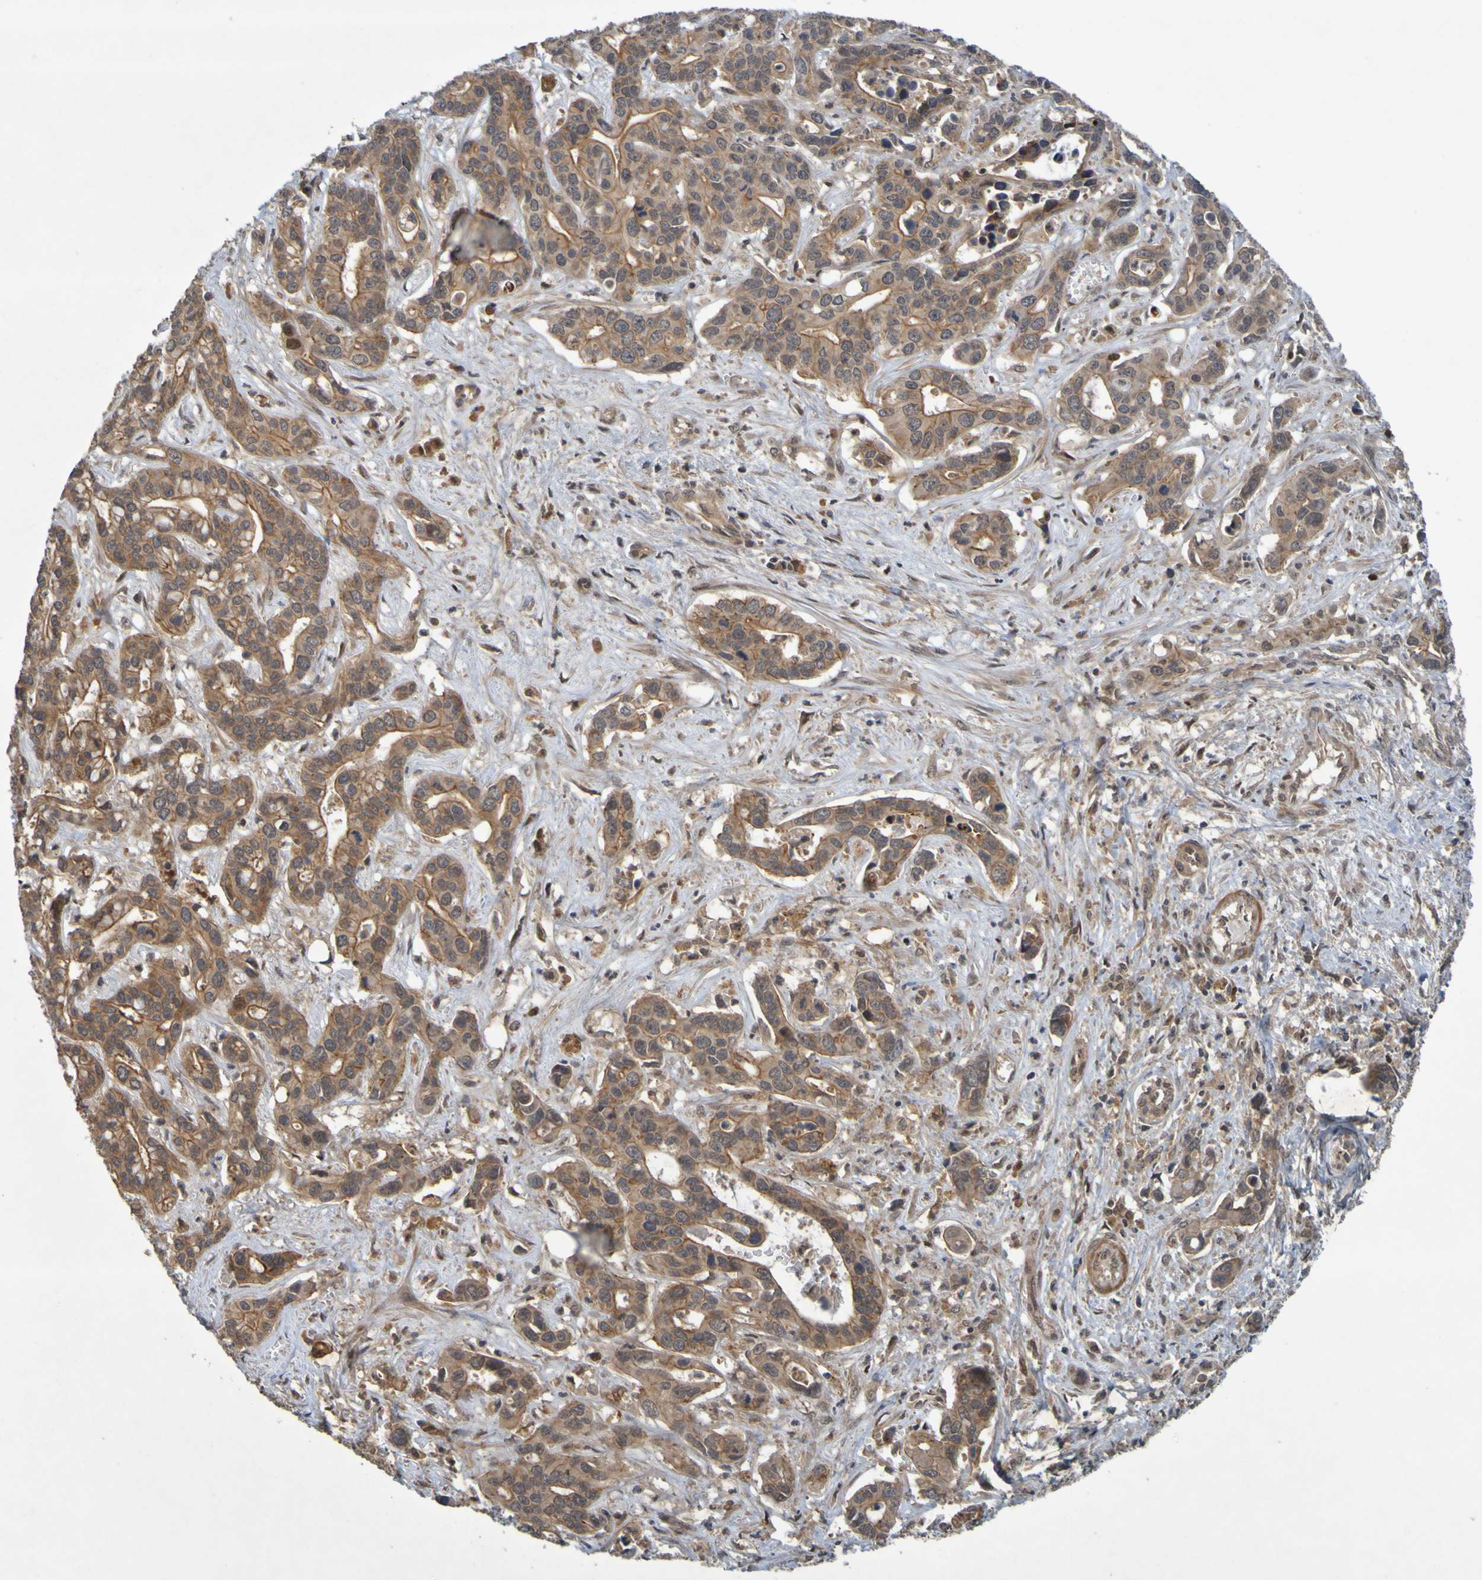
{"staining": {"intensity": "moderate", "quantity": ">75%", "location": "cytoplasmic/membranous"}, "tissue": "liver cancer", "cell_type": "Tumor cells", "image_type": "cancer", "snomed": [{"axis": "morphology", "description": "Cholangiocarcinoma"}, {"axis": "topography", "description": "Liver"}], "caption": "IHC histopathology image of neoplastic tissue: human cholangiocarcinoma (liver) stained using immunohistochemistry displays medium levels of moderate protein expression localized specifically in the cytoplasmic/membranous of tumor cells, appearing as a cytoplasmic/membranous brown color.", "gene": "ARHGEF11", "patient": {"sex": "female", "age": 65}}